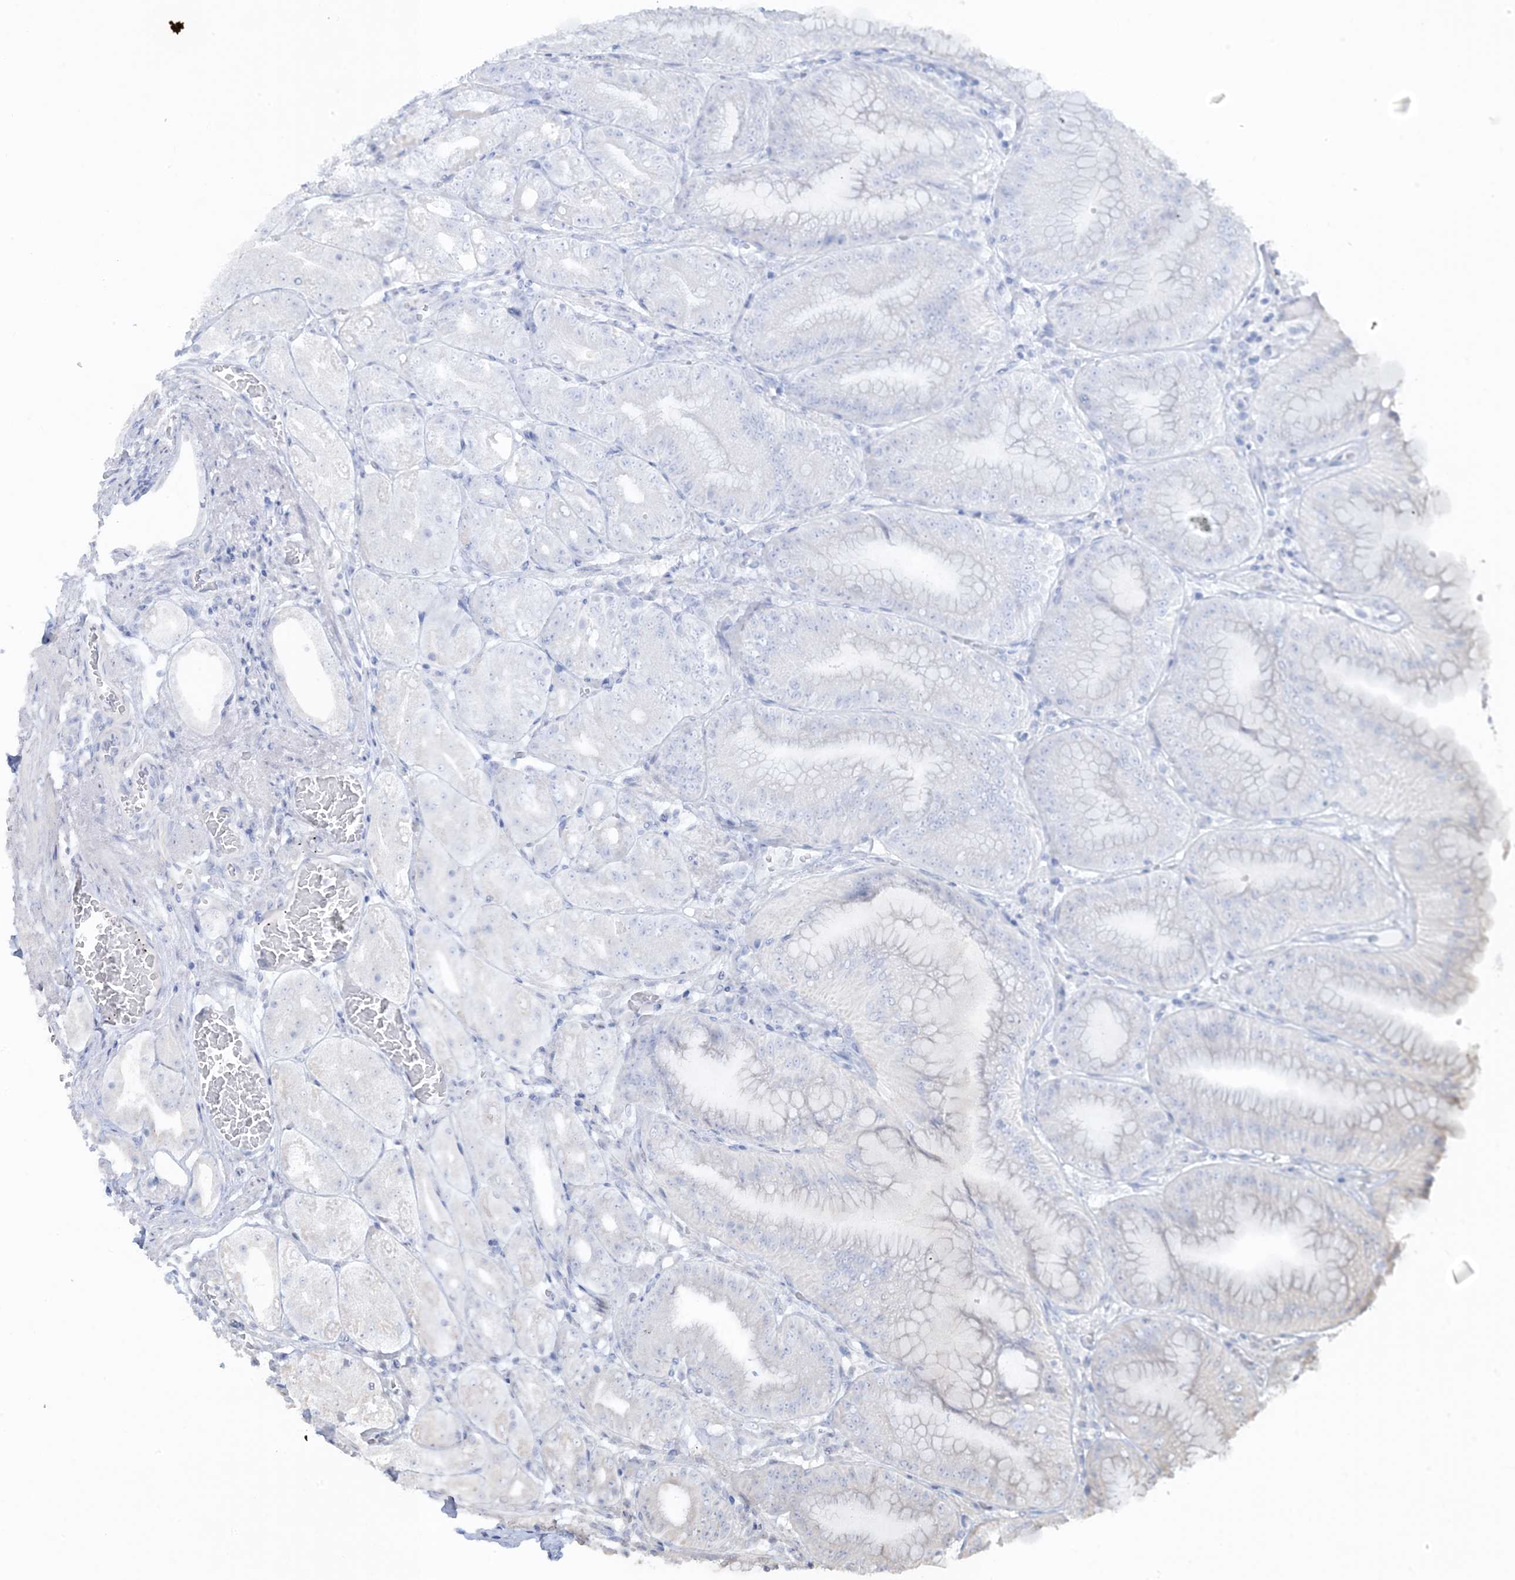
{"staining": {"intensity": "negative", "quantity": "none", "location": "none"}, "tissue": "stomach", "cell_type": "Glandular cells", "image_type": "normal", "snomed": [{"axis": "morphology", "description": "Normal tissue, NOS"}, {"axis": "topography", "description": "Stomach, lower"}], "caption": "DAB (3,3'-diaminobenzidine) immunohistochemical staining of unremarkable human stomach displays no significant expression in glandular cells. (DAB immunohistochemistry (IHC) with hematoxylin counter stain).", "gene": "NPHS2", "patient": {"sex": "male", "age": 71}}